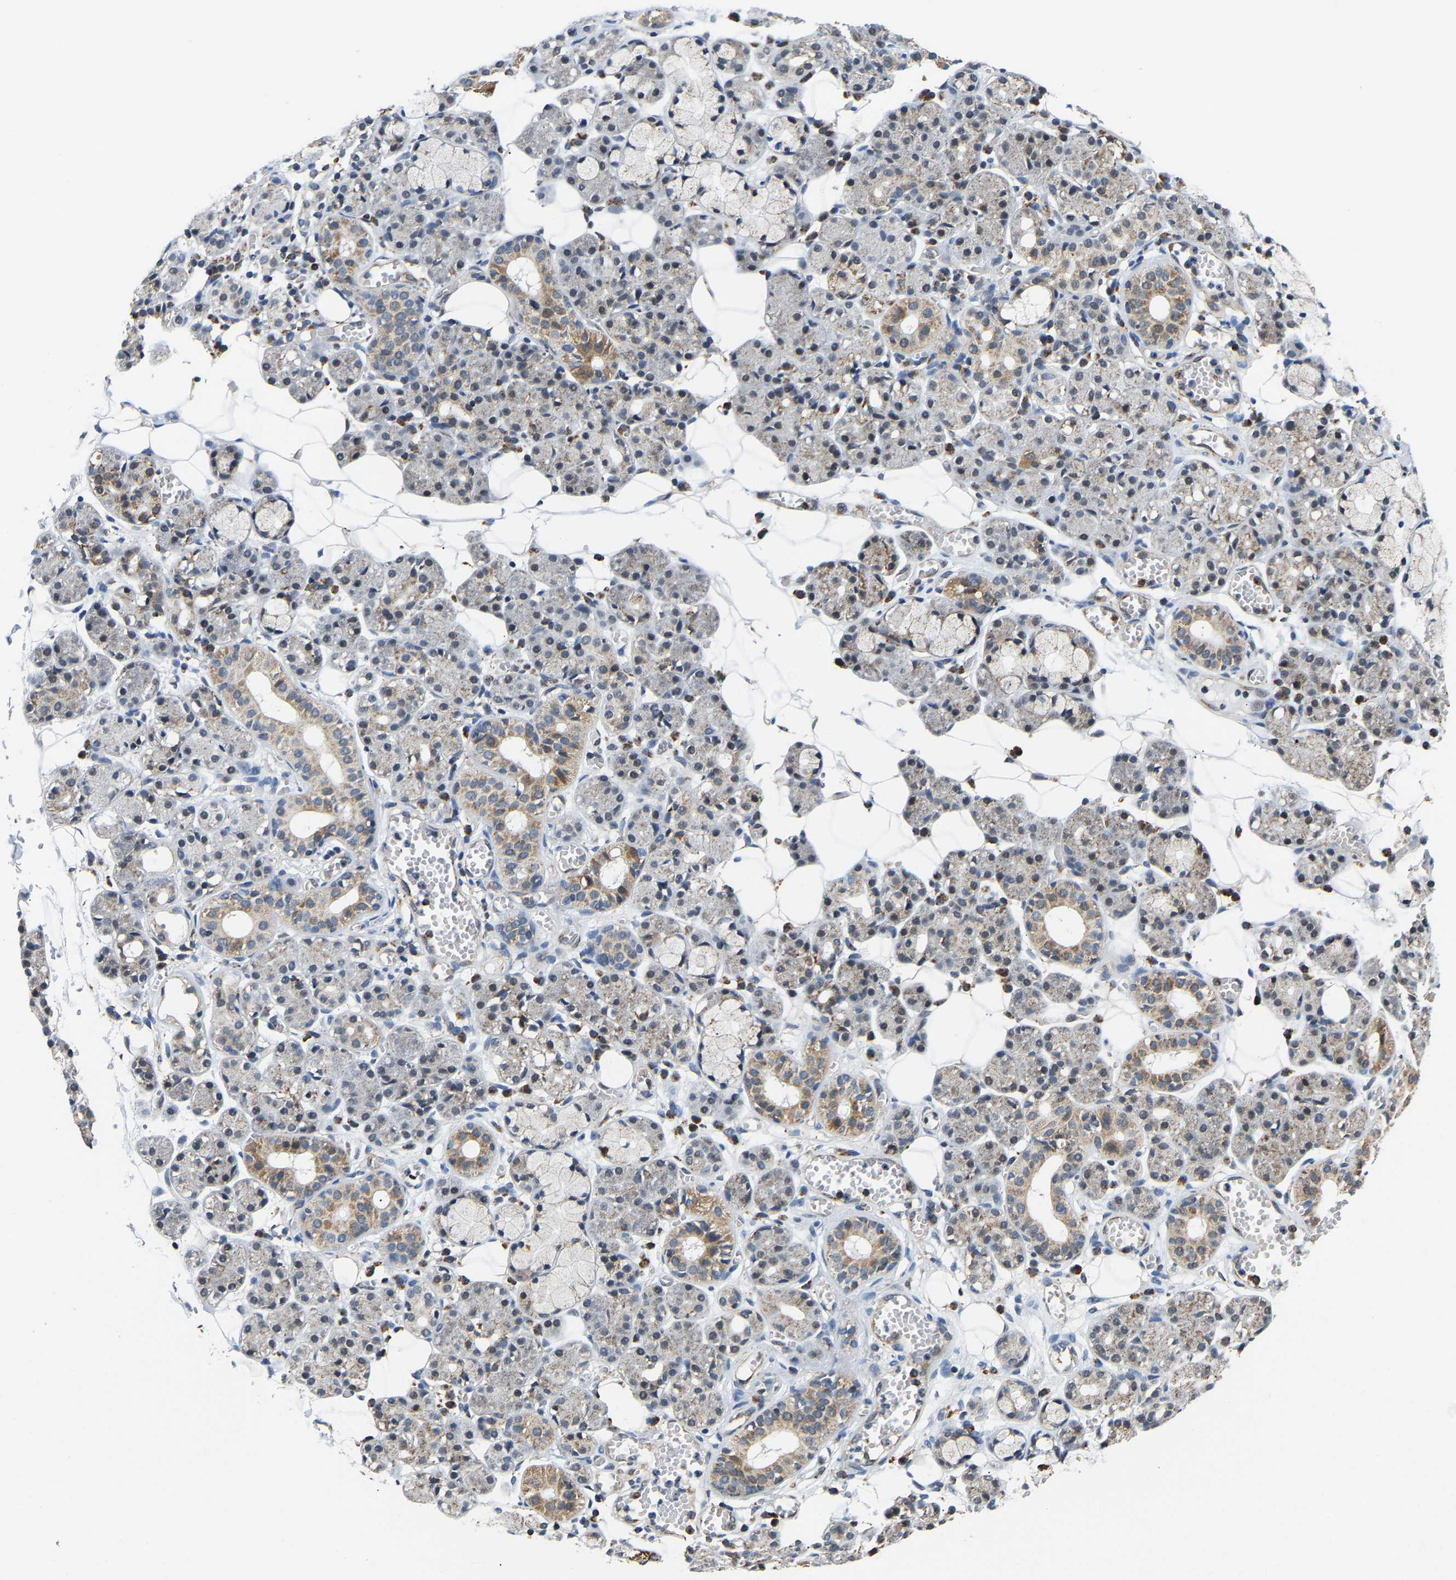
{"staining": {"intensity": "moderate", "quantity": "<25%", "location": "cytoplasmic/membranous"}, "tissue": "salivary gland", "cell_type": "Glandular cells", "image_type": "normal", "snomed": [{"axis": "morphology", "description": "Normal tissue, NOS"}, {"axis": "topography", "description": "Salivary gland"}], "caption": "Salivary gland stained with immunohistochemistry exhibits moderate cytoplasmic/membranous positivity in approximately <25% of glandular cells.", "gene": "GIMAP7", "patient": {"sex": "male", "age": 63}}